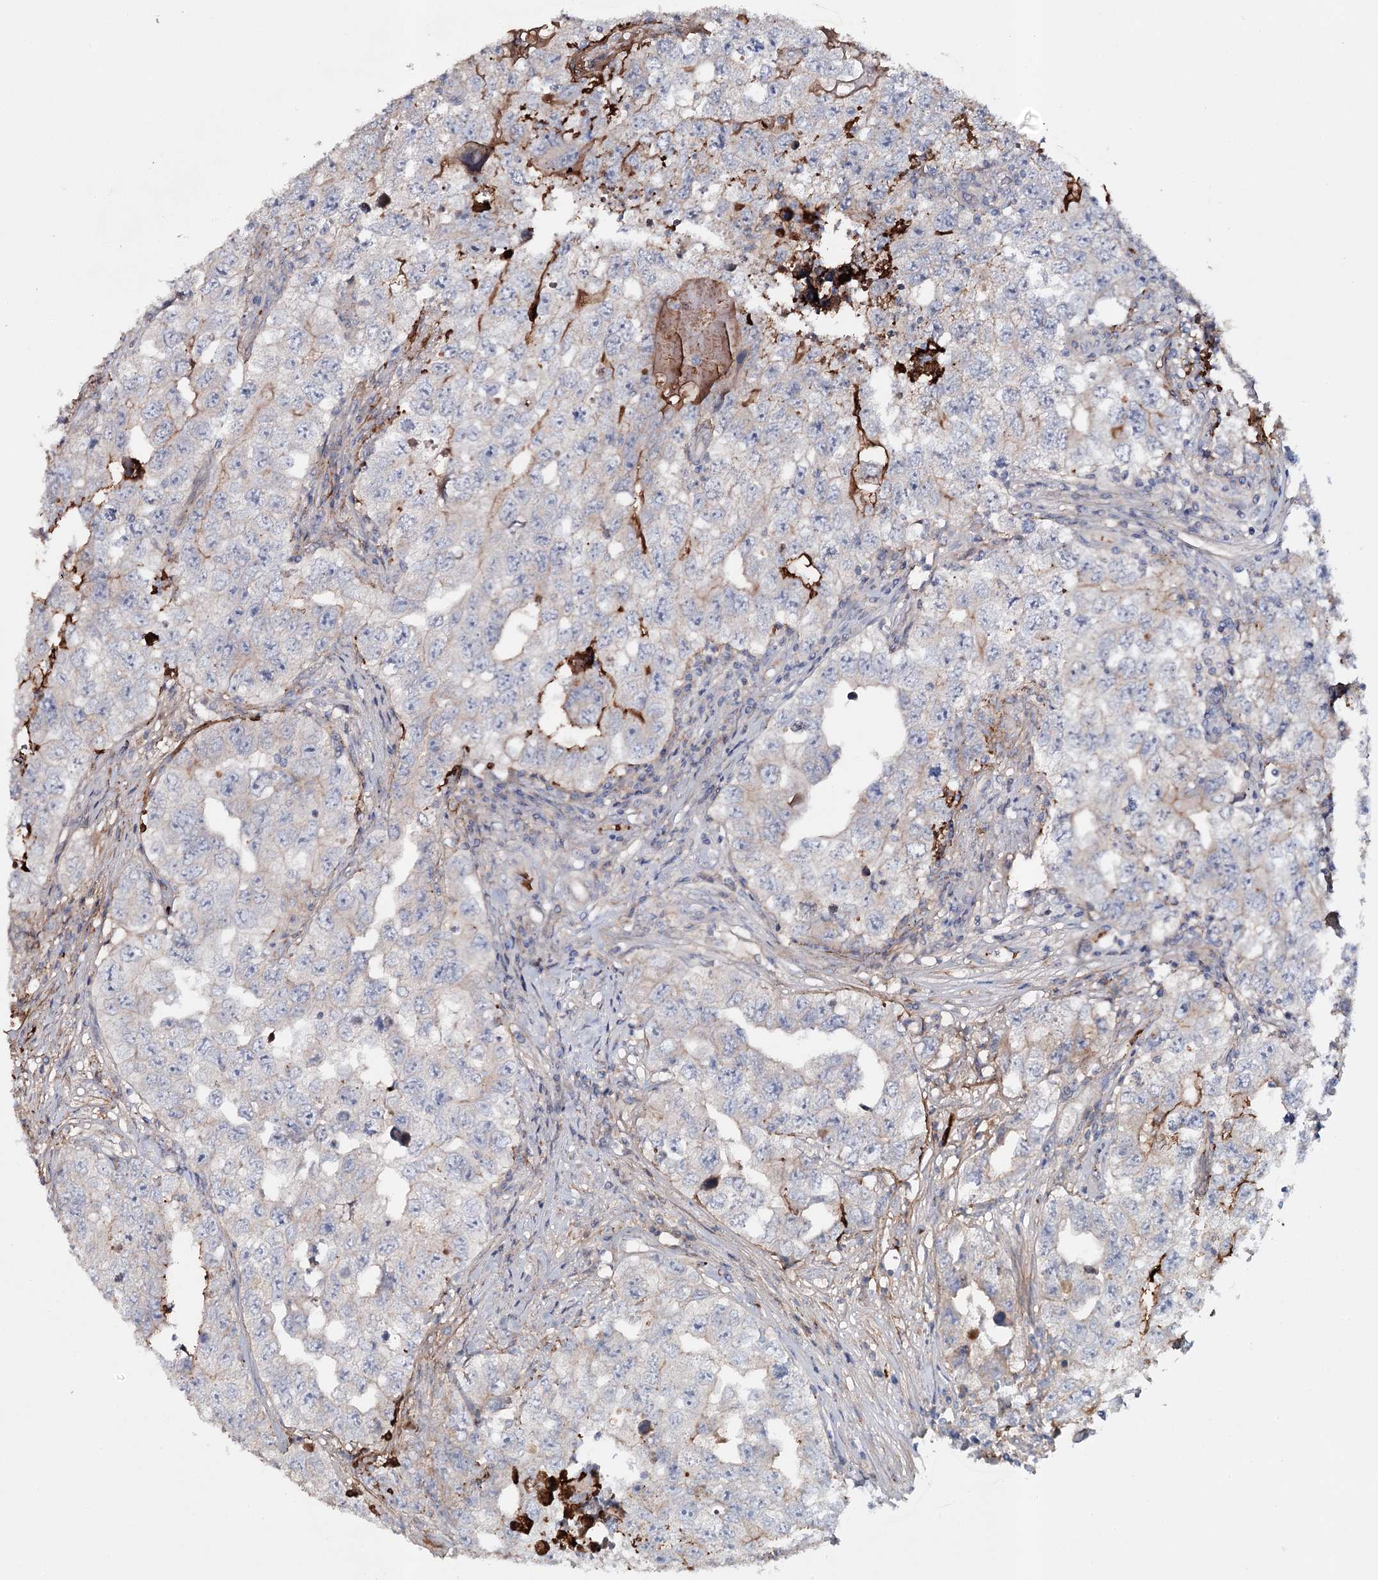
{"staining": {"intensity": "negative", "quantity": "none", "location": "none"}, "tissue": "testis cancer", "cell_type": "Tumor cells", "image_type": "cancer", "snomed": [{"axis": "morphology", "description": "Seminoma, NOS"}, {"axis": "morphology", "description": "Carcinoma, Embryonal, NOS"}, {"axis": "topography", "description": "Testis"}], "caption": "DAB immunohistochemical staining of human testis cancer exhibits no significant positivity in tumor cells.", "gene": "ALKBH8", "patient": {"sex": "male", "age": 43}}